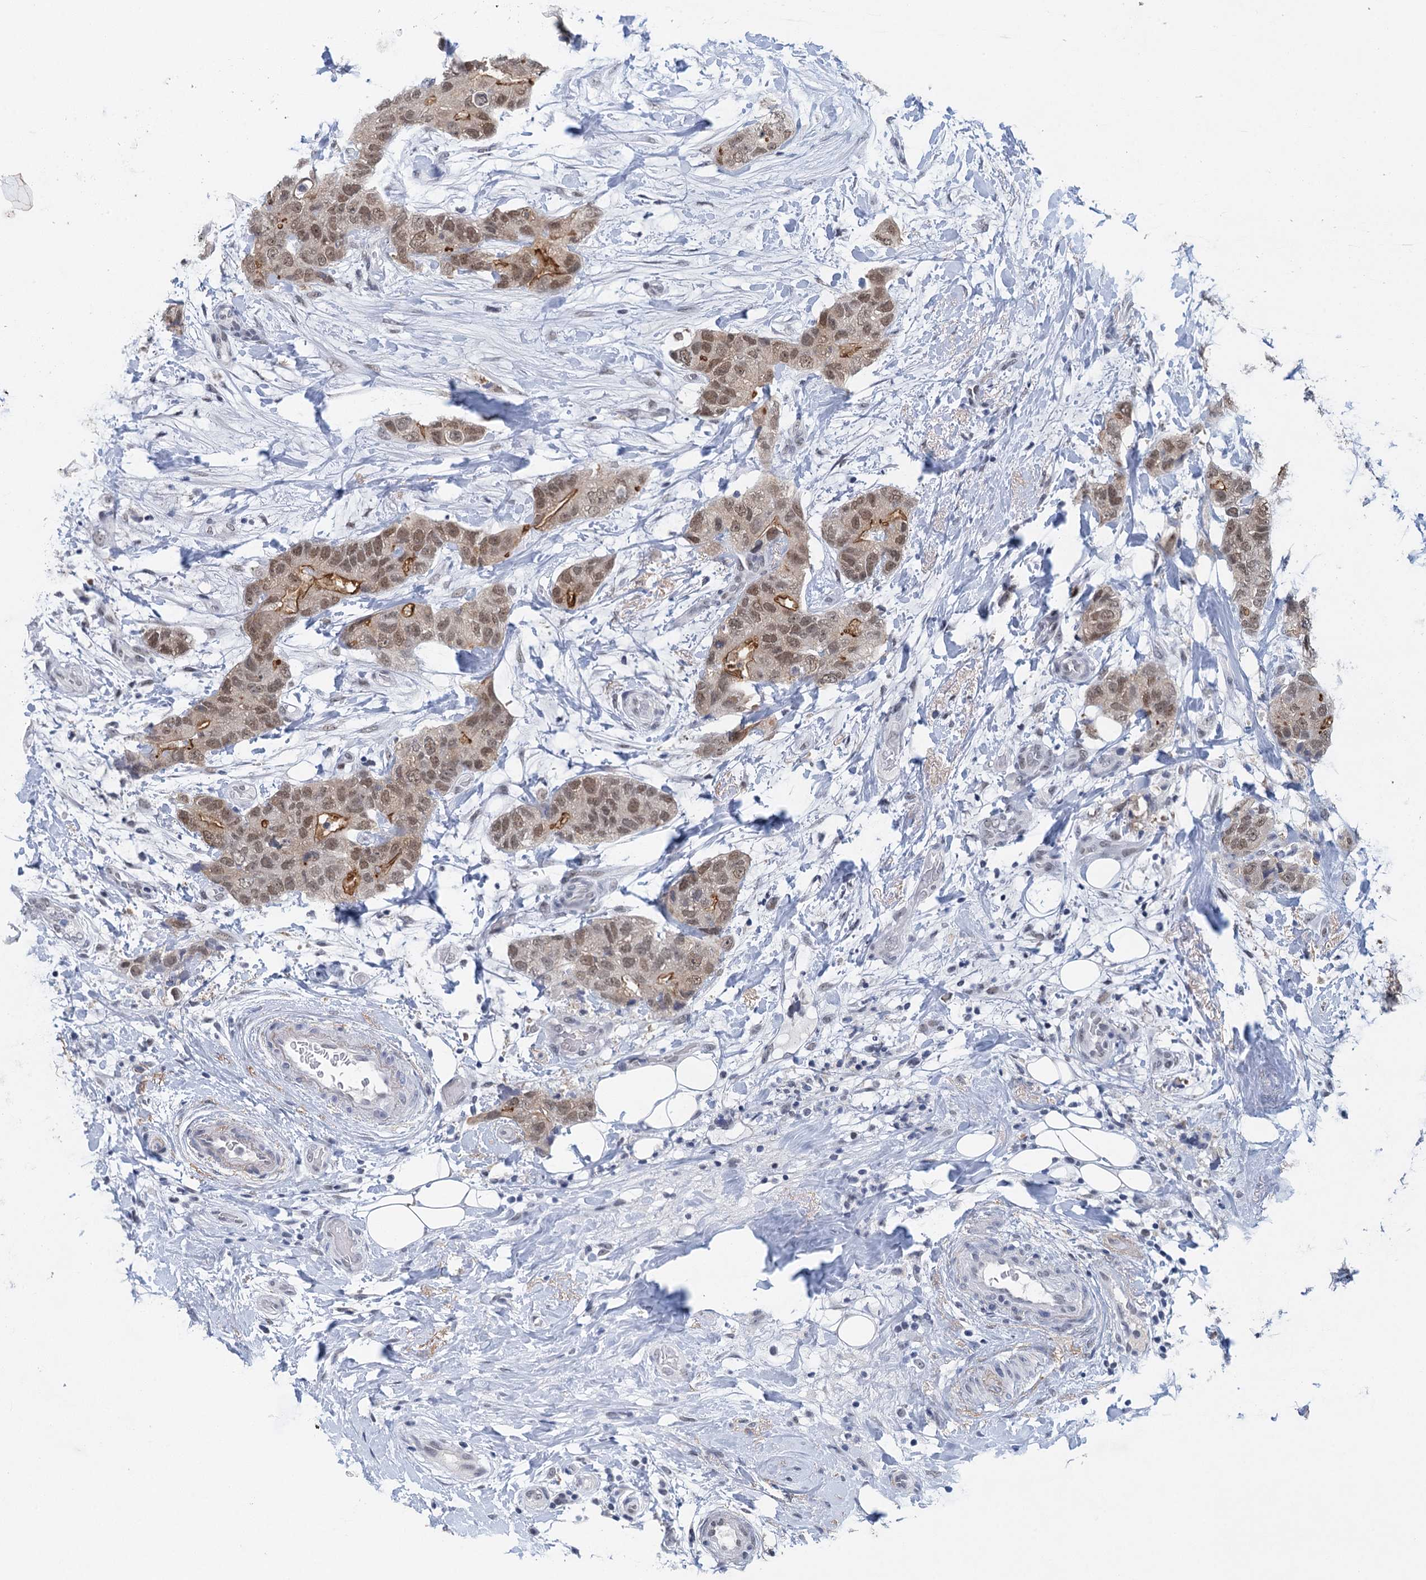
{"staining": {"intensity": "moderate", "quantity": ">75%", "location": "cytoplasmic/membranous,nuclear"}, "tissue": "breast cancer", "cell_type": "Tumor cells", "image_type": "cancer", "snomed": [{"axis": "morphology", "description": "Duct carcinoma"}, {"axis": "topography", "description": "Breast"}], "caption": "Immunohistochemistry (IHC) staining of breast invasive ductal carcinoma, which displays medium levels of moderate cytoplasmic/membranous and nuclear staining in about >75% of tumor cells indicating moderate cytoplasmic/membranous and nuclear protein positivity. The staining was performed using DAB (brown) for protein detection and nuclei were counterstained in hematoxylin (blue).", "gene": "EPS8L1", "patient": {"sex": "female", "age": 62}}